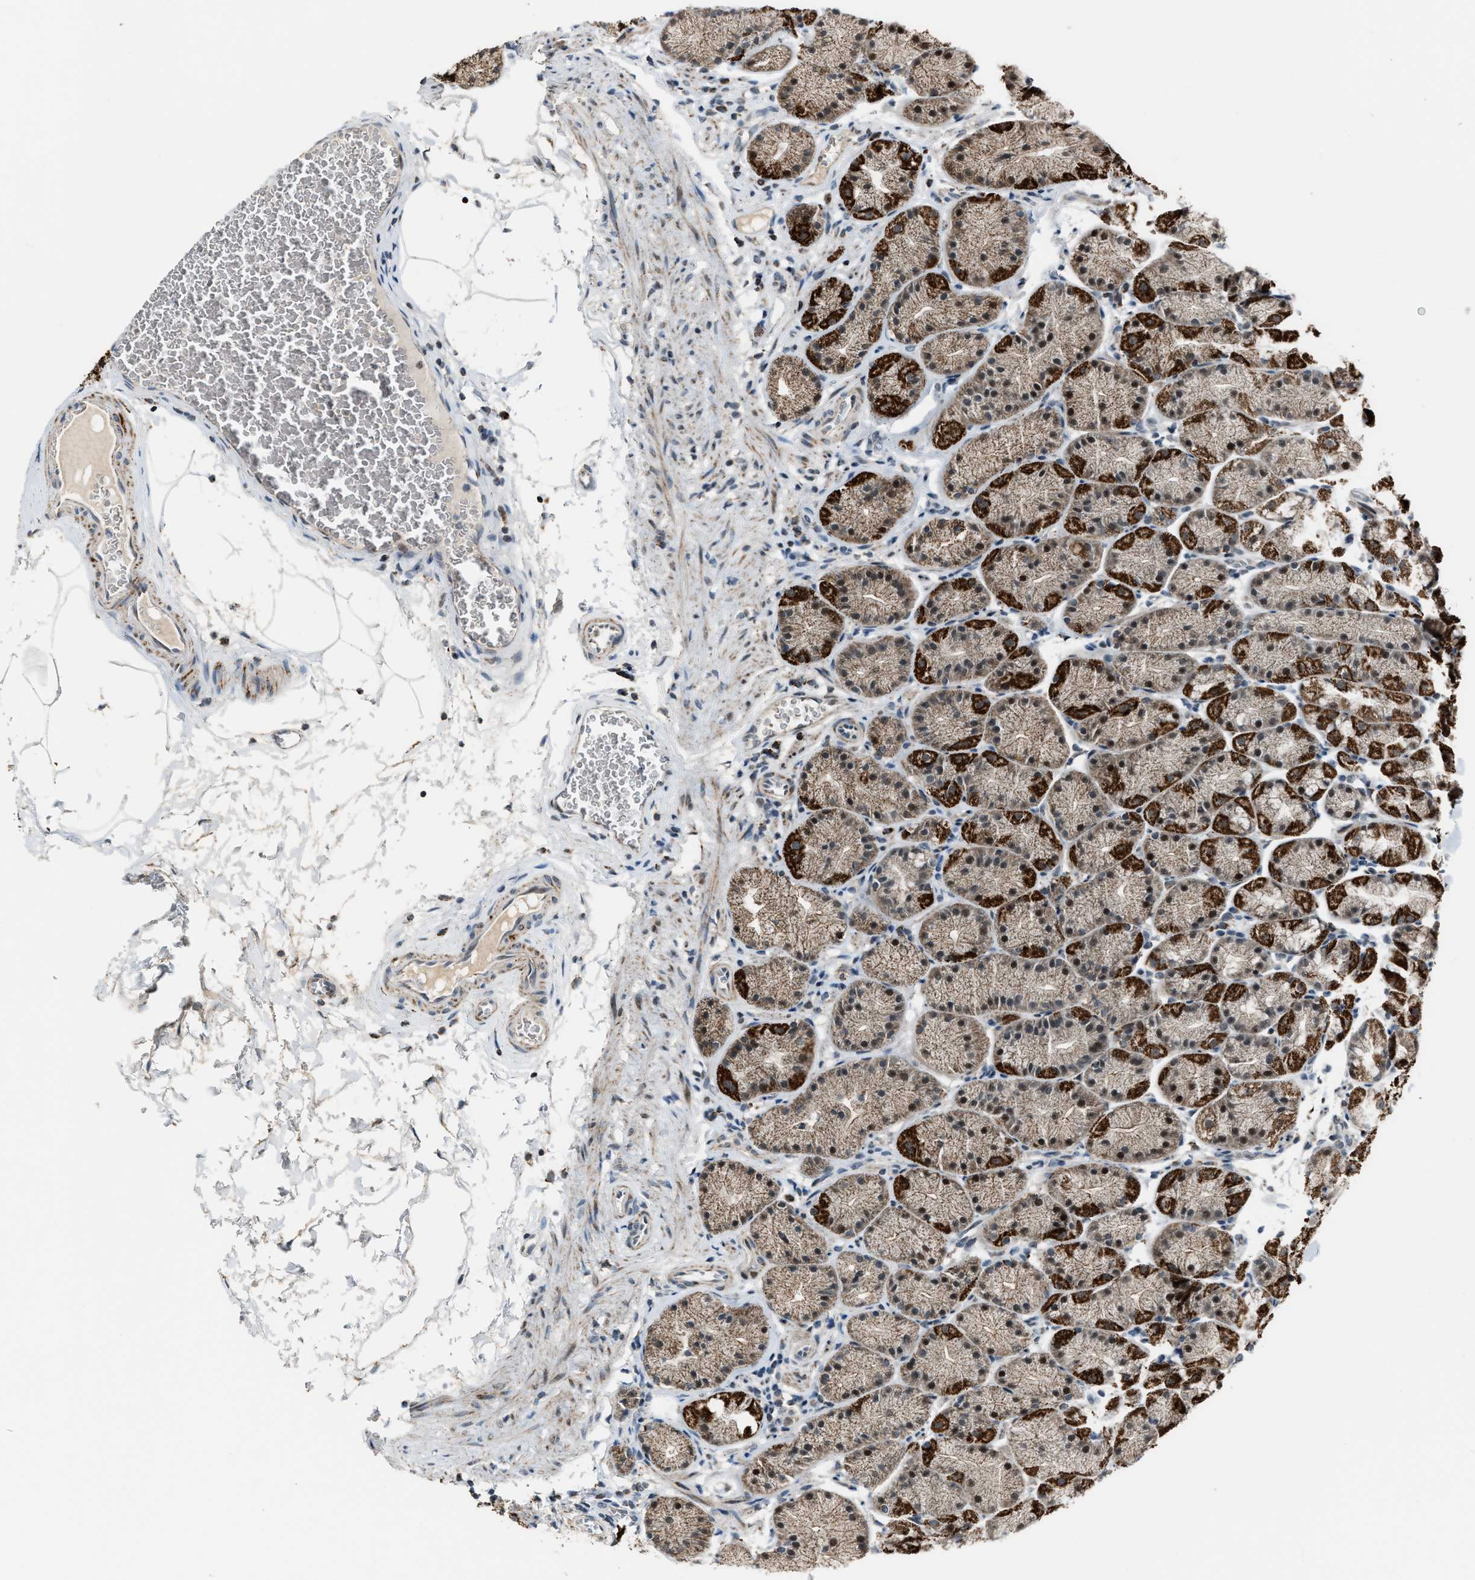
{"staining": {"intensity": "strong", "quantity": "25%-75%", "location": "cytoplasmic/membranous"}, "tissue": "stomach", "cell_type": "Glandular cells", "image_type": "normal", "snomed": [{"axis": "morphology", "description": "Normal tissue, NOS"}, {"axis": "topography", "description": "Stomach"}], "caption": "DAB immunohistochemical staining of normal human stomach displays strong cytoplasmic/membranous protein expression in about 25%-75% of glandular cells.", "gene": "CHN2", "patient": {"sex": "male", "age": 42}}